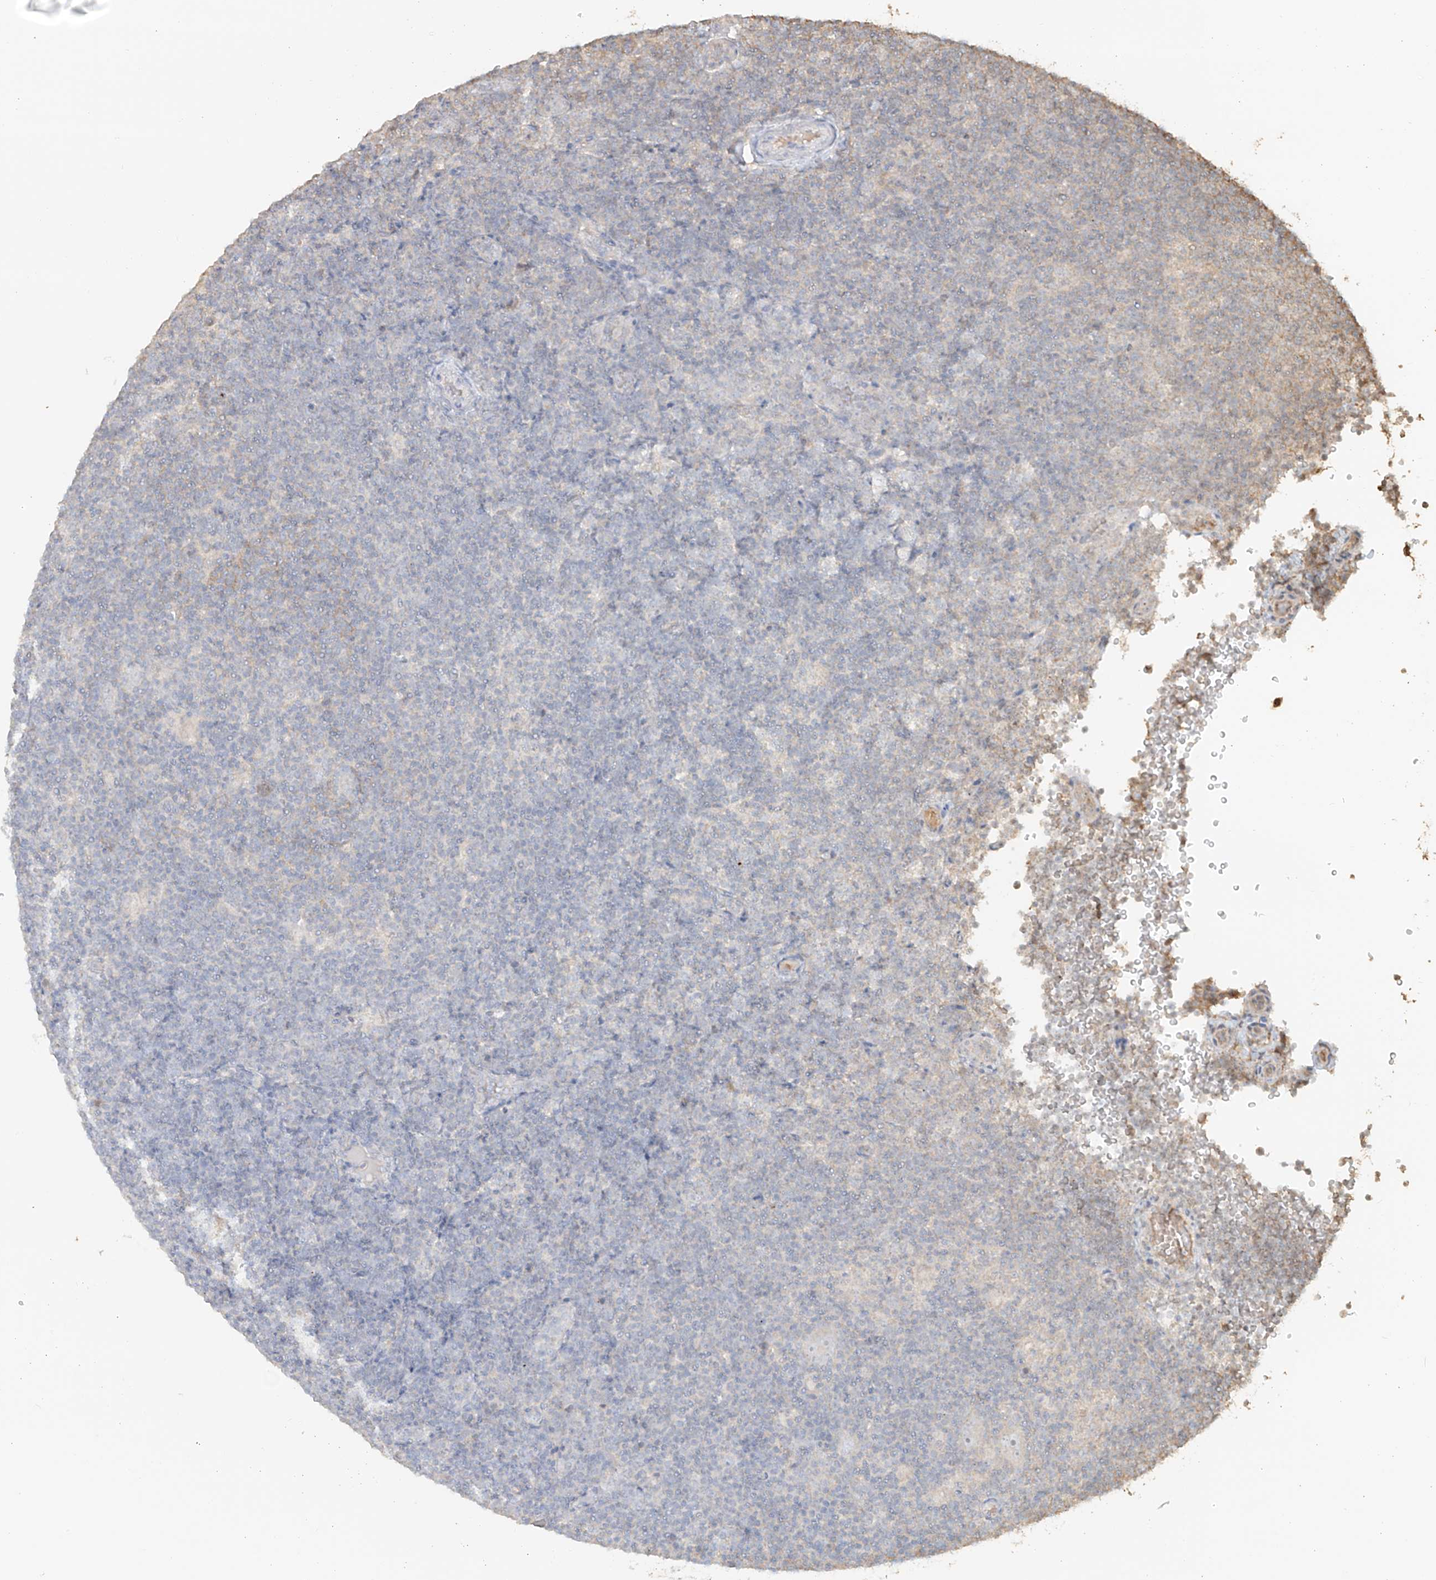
{"staining": {"intensity": "negative", "quantity": "none", "location": "none"}, "tissue": "lymphoma", "cell_type": "Tumor cells", "image_type": "cancer", "snomed": [{"axis": "morphology", "description": "Hodgkin's disease, NOS"}, {"axis": "topography", "description": "Lymph node"}], "caption": "DAB immunohistochemical staining of lymphoma reveals no significant staining in tumor cells.", "gene": "NPHS1", "patient": {"sex": "female", "age": 57}}